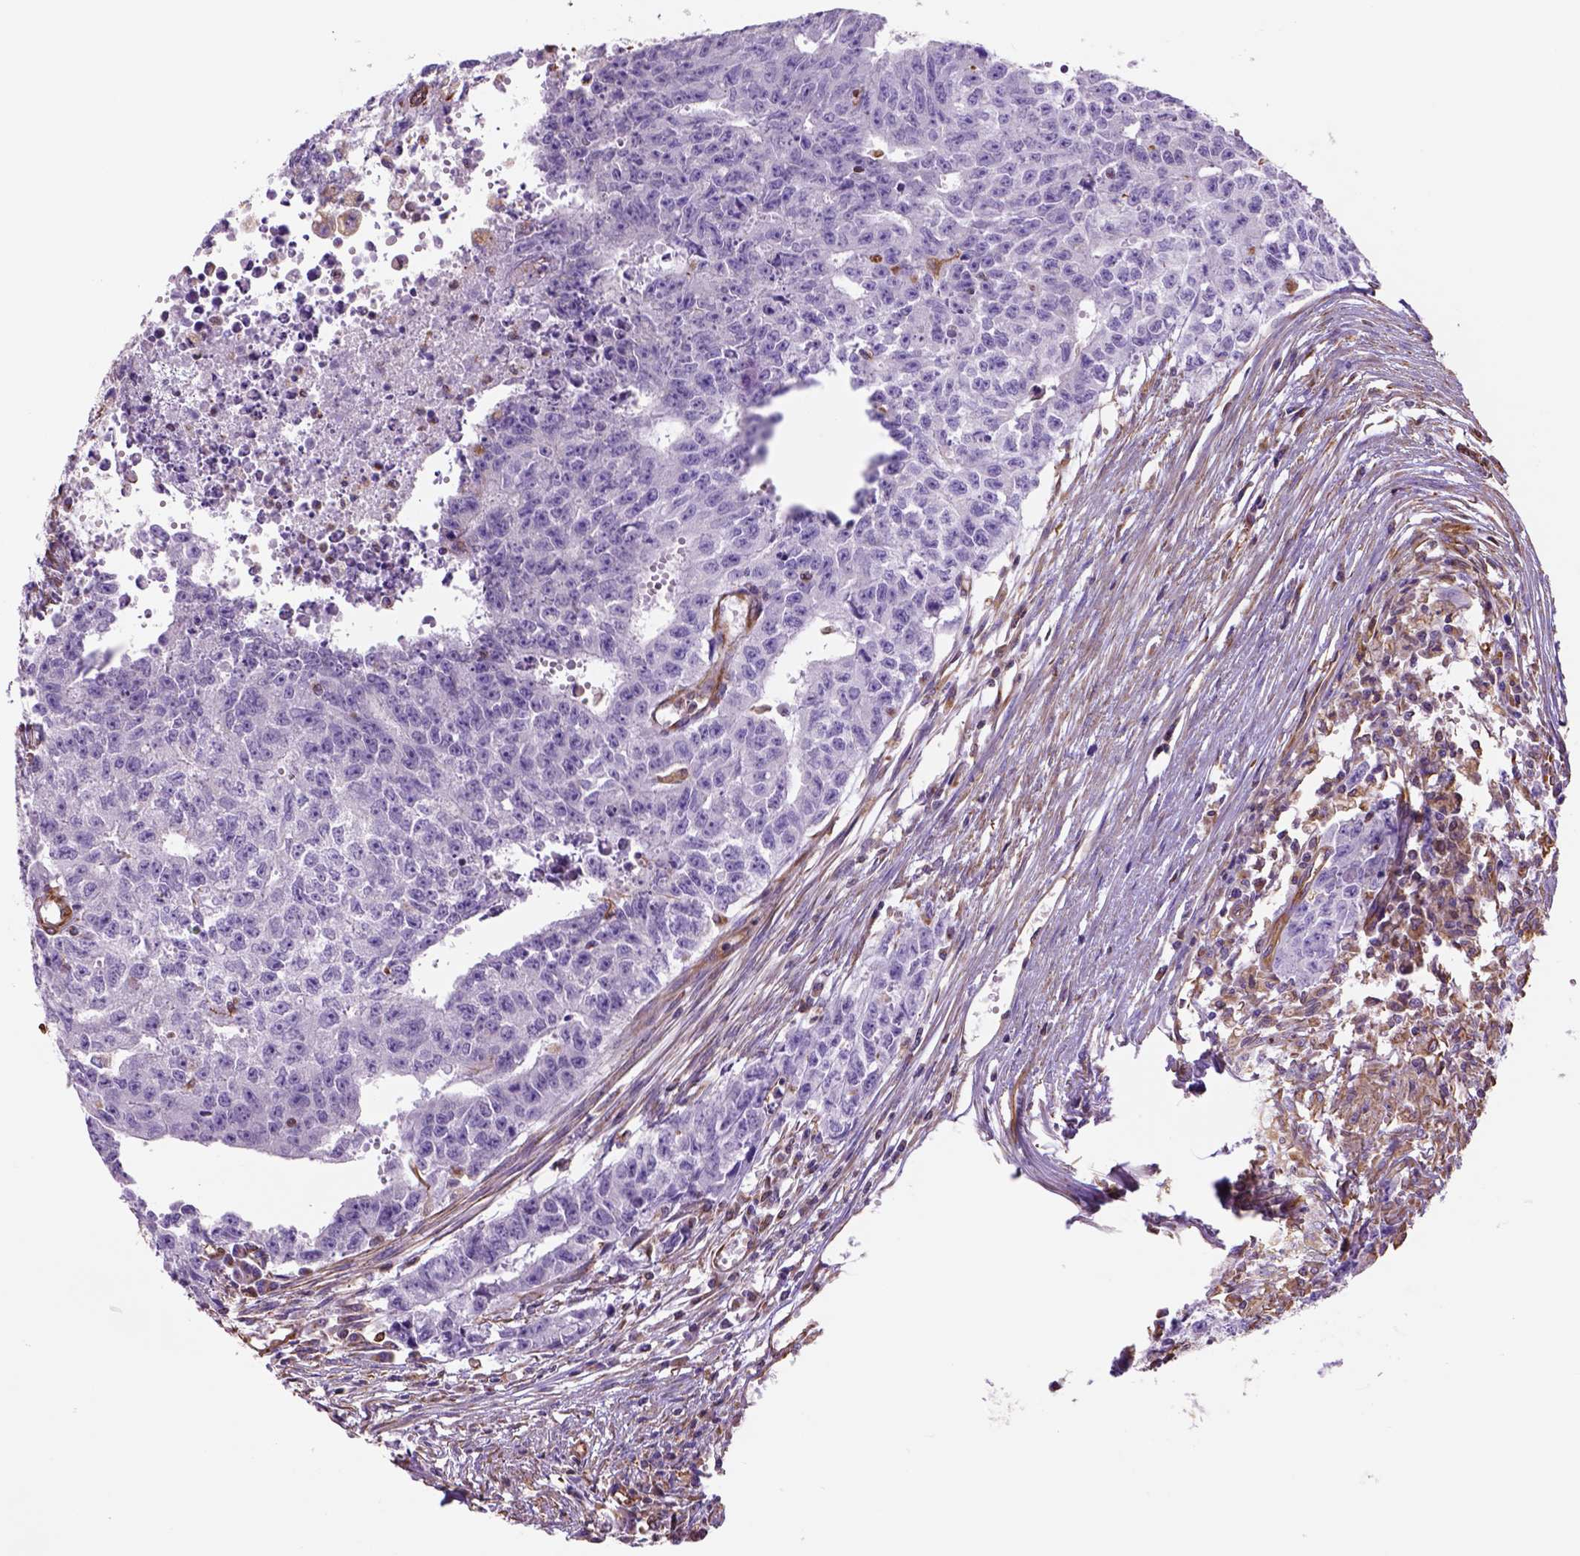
{"staining": {"intensity": "negative", "quantity": "none", "location": "none"}, "tissue": "testis cancer", "cell_type": "Tumor cells", "image_type": "cancer", "snomed": [{"axis": "morphology", "description": "Carcinoma, Embryonal, NOS"}, {"axis": "morphology", "description": "Teratoma, malignant, NOS"}, {"axis": "topography", "description": "Testis"}], "caption": "A photomicrograph of human embryonal carcinoma (testis) is negative for staining in tumor cells. (DAB (3,3'-diaminobenzidine) immunohistochemistry with hematoxylin counter stain).", "gene": "ZZZ3", "patient": {"sex": "male", "age": 24}}